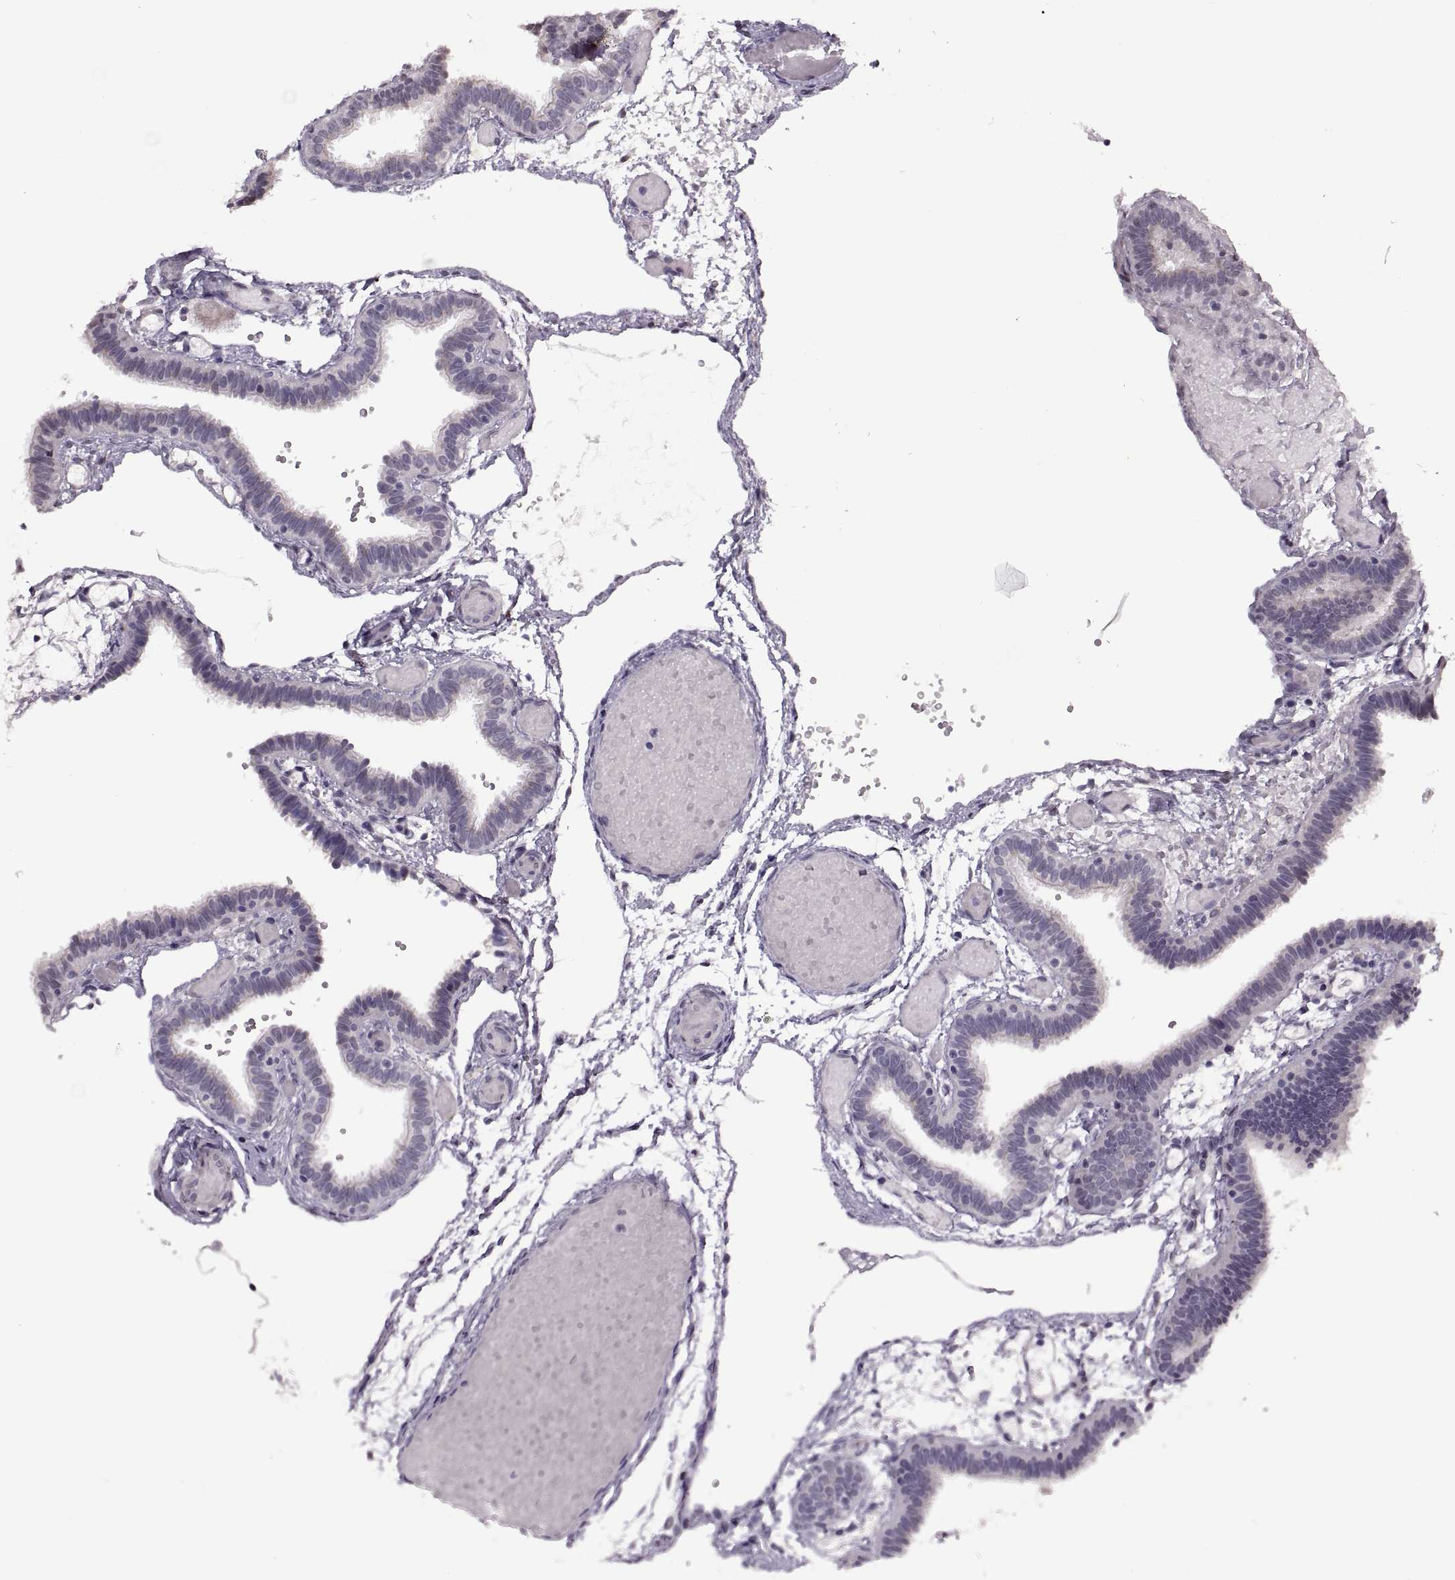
{"staining": {"intensity": "negative", "quantity": "none", "location": "none"}, "tissue": "fallopian tube", "cell_type": "Glandular cells", "image_type": "normal", "snomed": [{"axis": "morphology", "description": "Normal tissue, NOS"}, {"axis": "topography", "description": "Fallopian tube"}], "caption": "Immunohistochemistry (IHC) image of normal fallopian tube: fallopian tube stained with DAB (3,3'-diaminobenzidine) exhibits no significant protein staining in glandular cells. (DAB immunohistochemistry (IHC) with hematoxylin counter stain).", "gene": "PRSS37", "patient": {"sex": "female", "age": 37}}